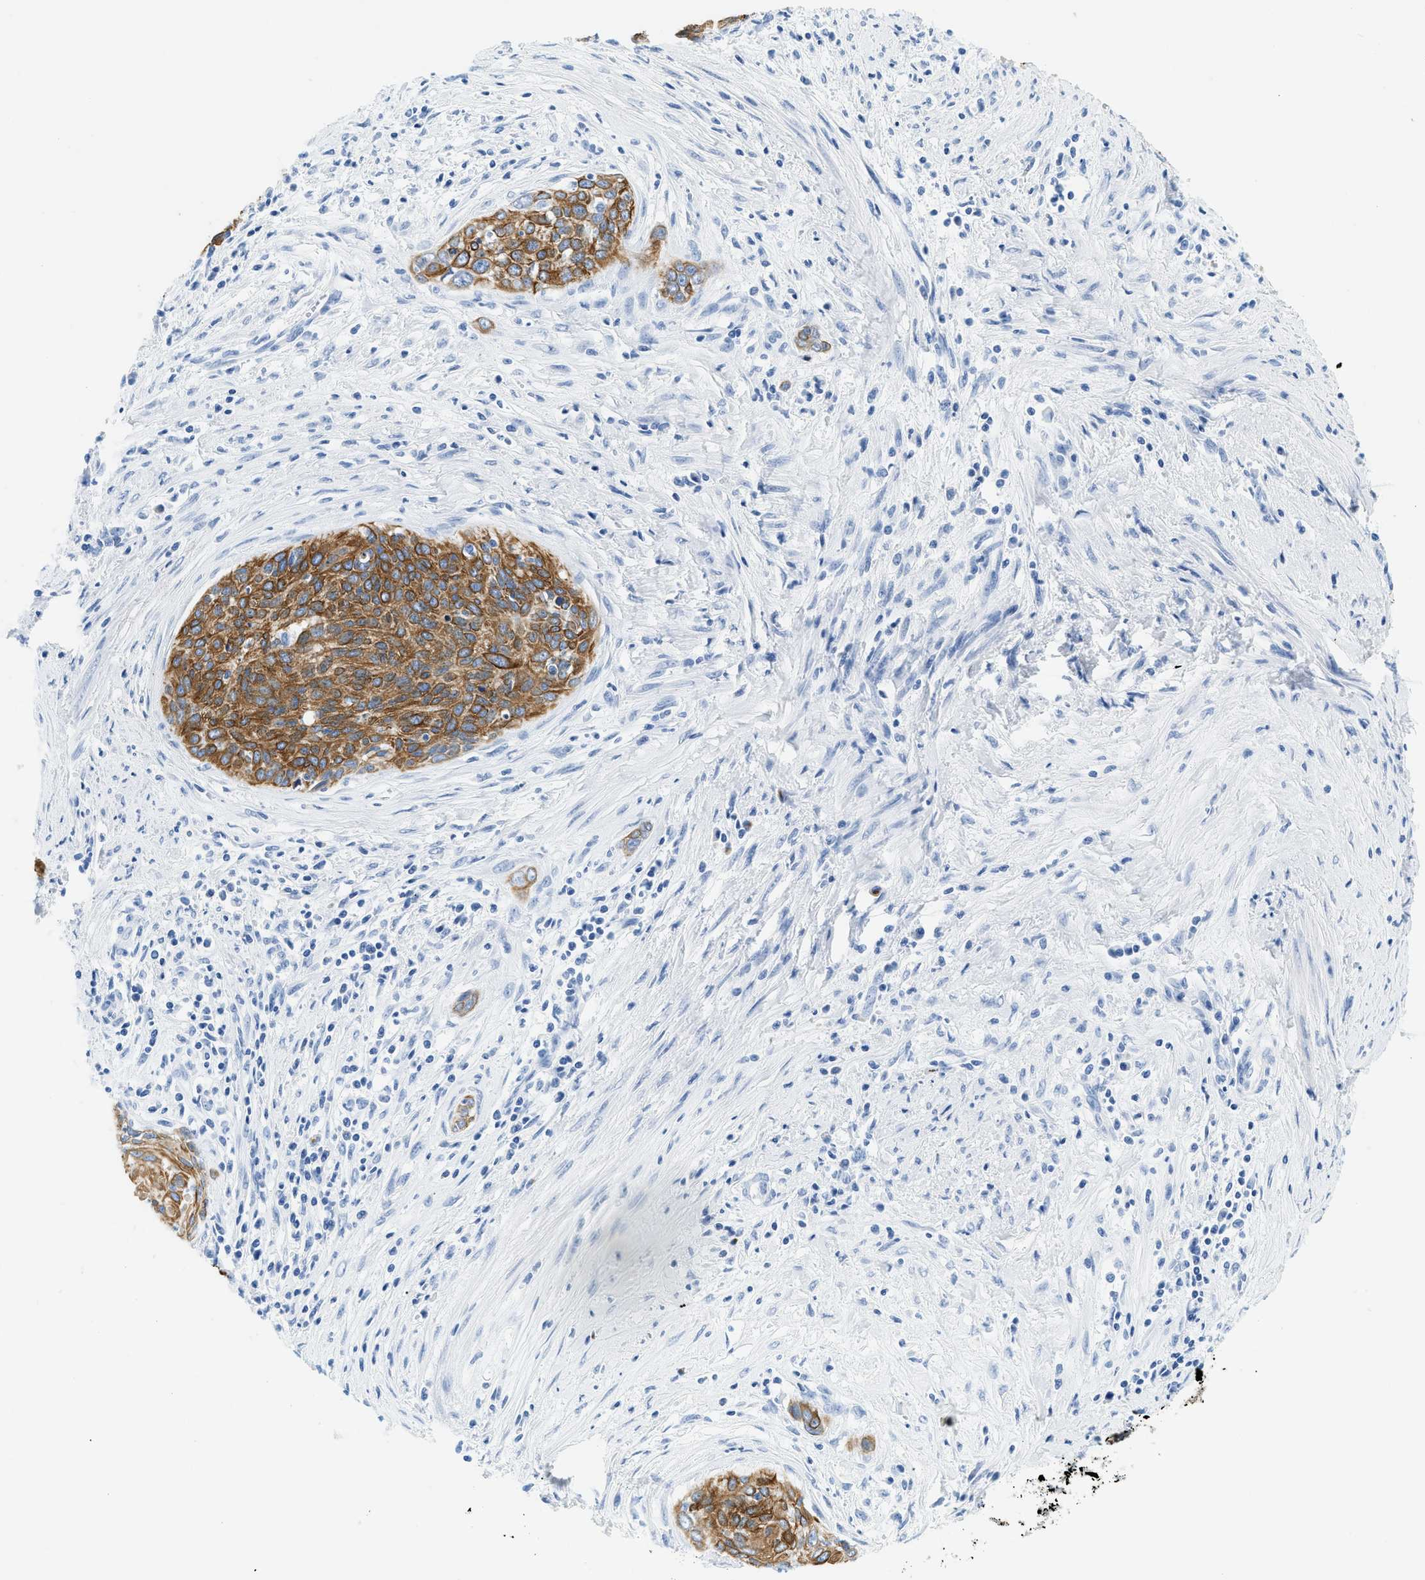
{"staining": {"intensity": "strong", "quantity": ">75%", "location": "cytoplasmic/membranous"}, "tissue": "cervical cancer", "cell_type": "Tumor cells", "image_type": "cancer", "snomed": [{"axis": "morphology", "description": "Squamous cell carcinoma, NOS"}, {"axis": "topography", "description": "Cervix"}], "caption": "Immunohistochemistry of human cervical cancer (squamous cell carcinoma) shows high levels of strong cytoplasmic/membranous staining in approximately >75% of tumor cells.", "gene": "STXBP2", "patient": {"sex": "female", "age": 55}}